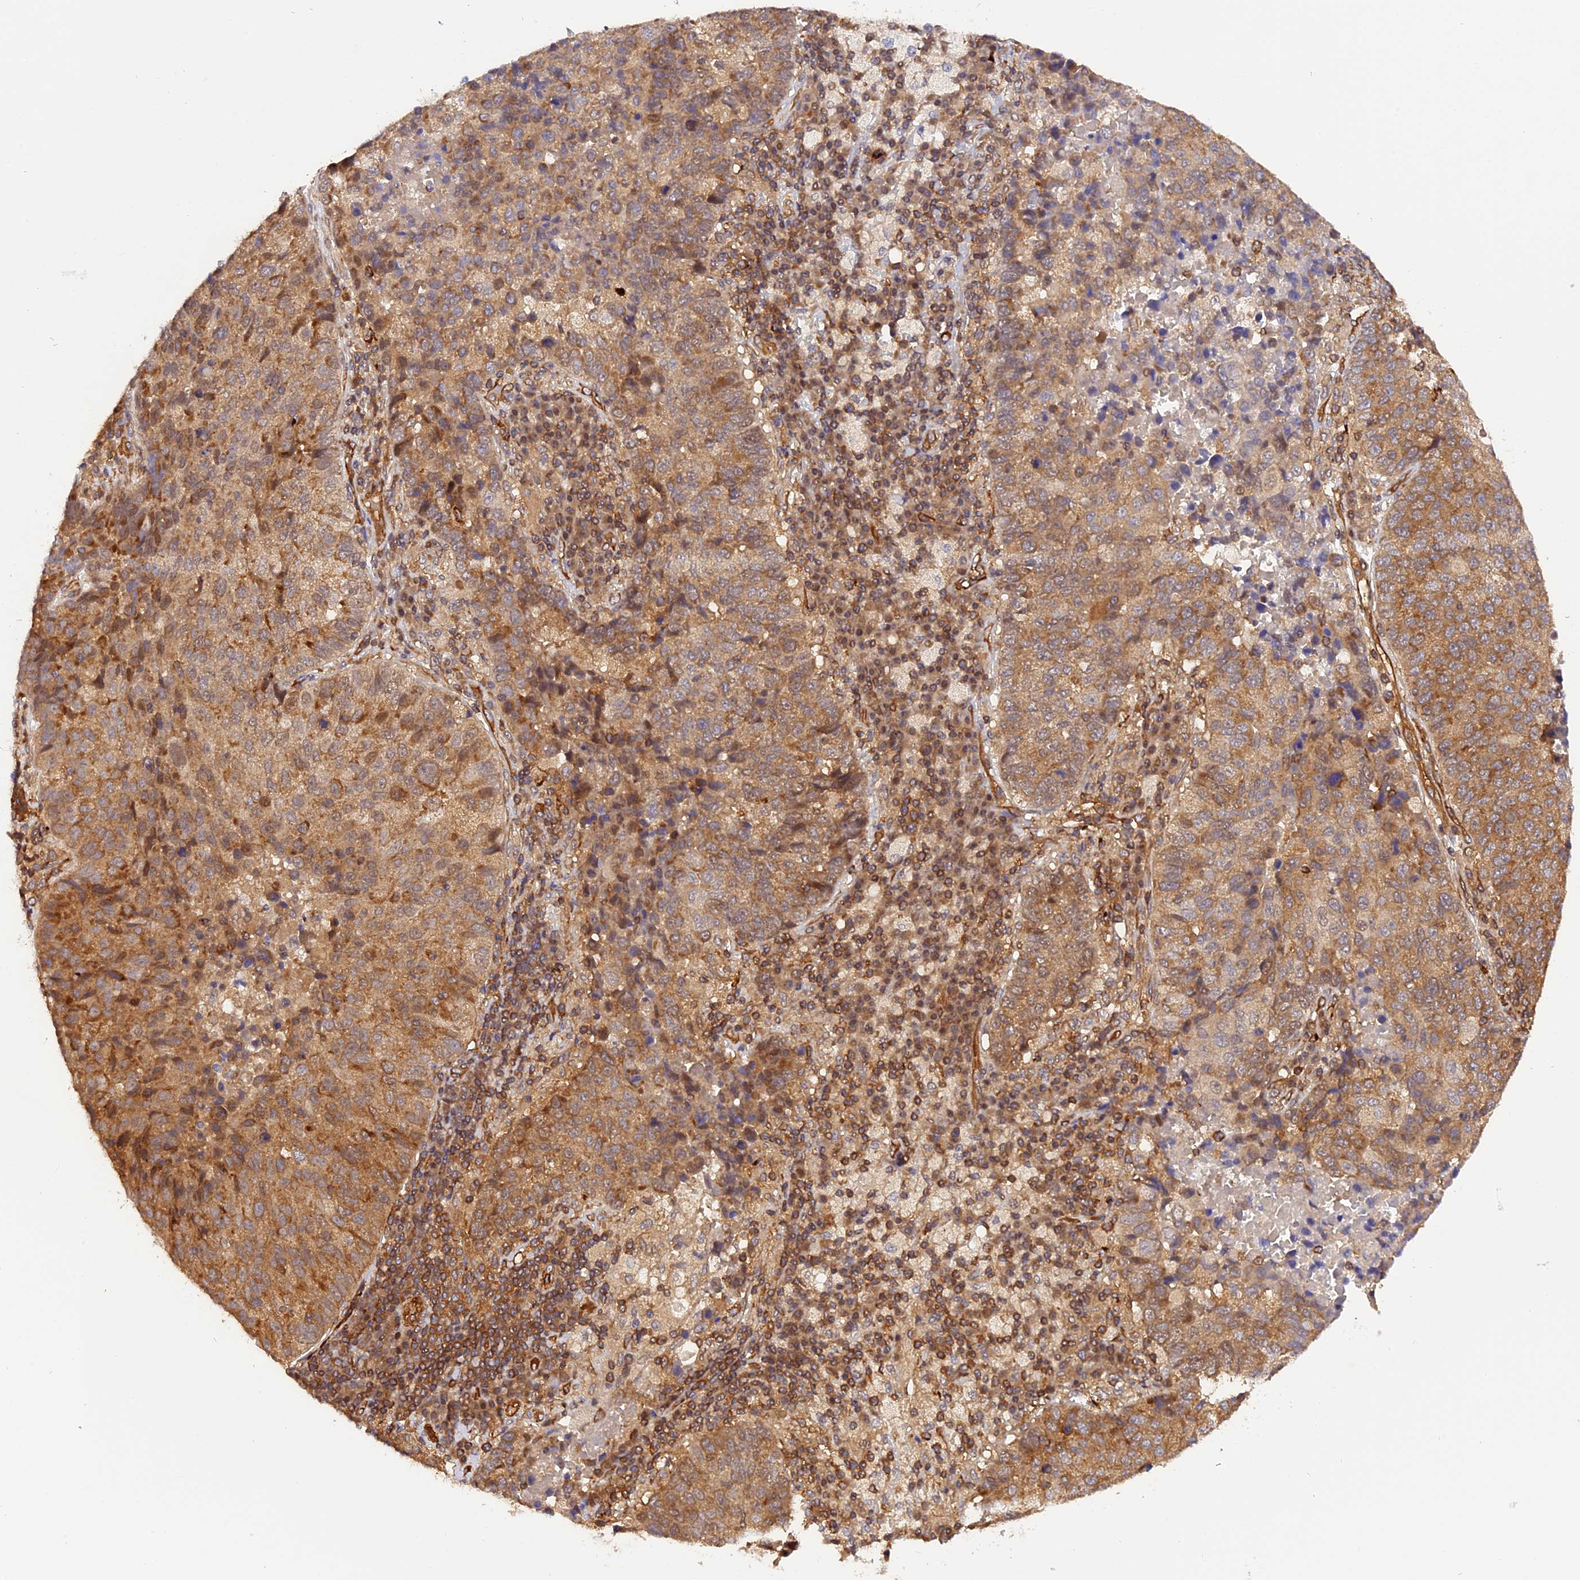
{"staining": {"intensity": "moderate", "quantity": ">75%", "location": "cytoplasmic/membranous"}, "tissue": "lung cancer", "cell_type": "Tumor cells", "image_type": "cancer", "snomed": [{"axis": "morphology", "description": "Squamous cell carcinoma, NOS"}, {"axis": "topography", "description": "Lung"}], "caption": "Immunohistochemistry of human lung squamous cell carcinoma demonstrates medium levels of moderate cytoplasmic/membranous positivity in approximately >75% of tumor cells.", "gene": "C5orf22", "patient": {"sex": "male", "age": 73}}